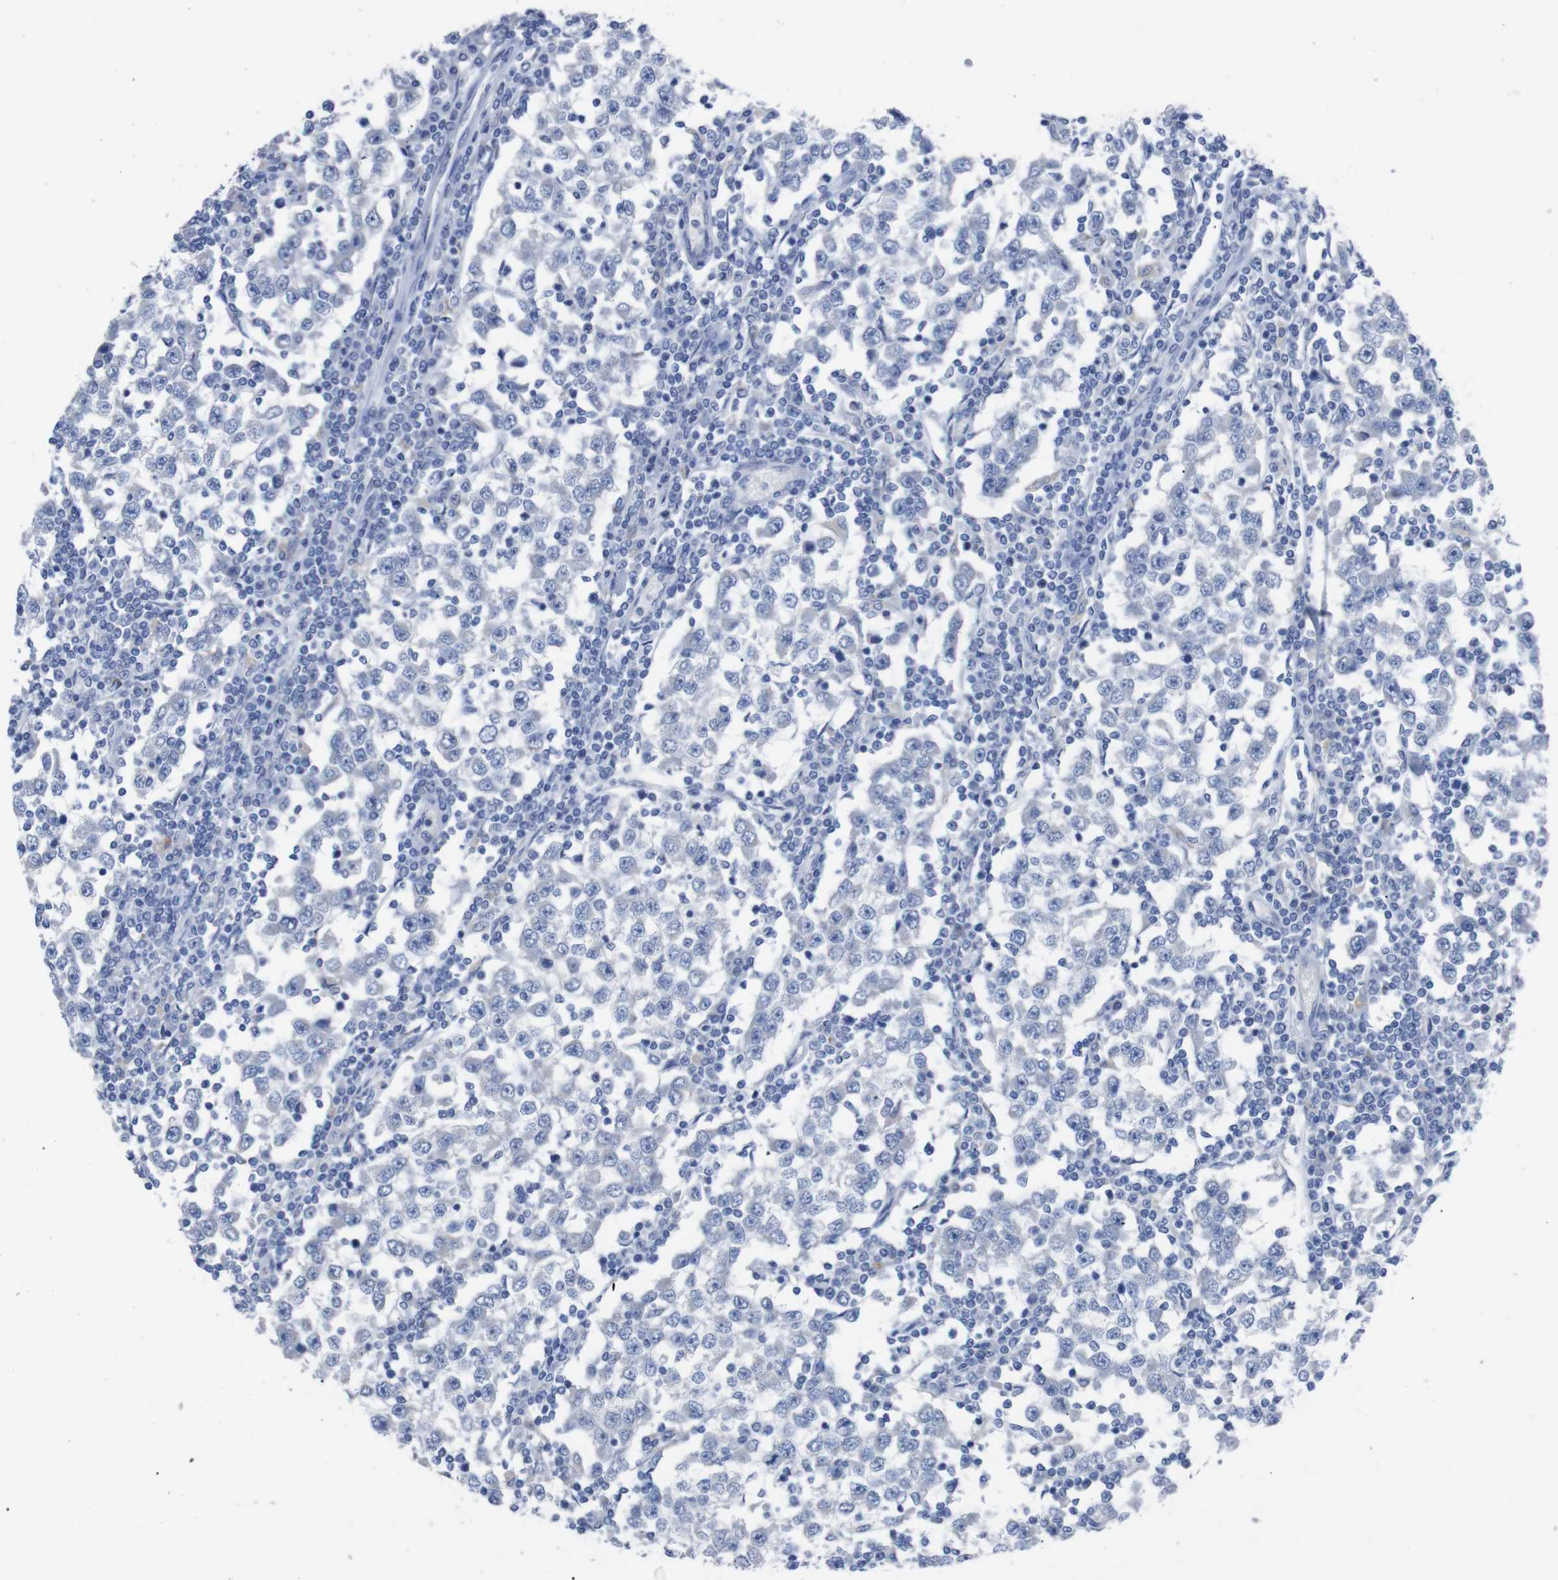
{"staining": {"intensity": "negative", "quantity": "none", "location": "none"}, "tissue": "testis cancer", "cell_type": "Tumor cells", "image_type": "cancer", "snomed": [{"axis": "morphology", "description": "Seminoma, NOS"}, {"axis": "topography", "description": "Testis"}], "caption": "High magnification brightfield microscopy of testis cancer stained with DAB (3,3'-diaminobenzidine) (brown) and counterstained with hematoxylin (blue): tumor cells show no significant positivity.", "gene": "GJB2", "patient": {"sex": "male", "age": 65}}